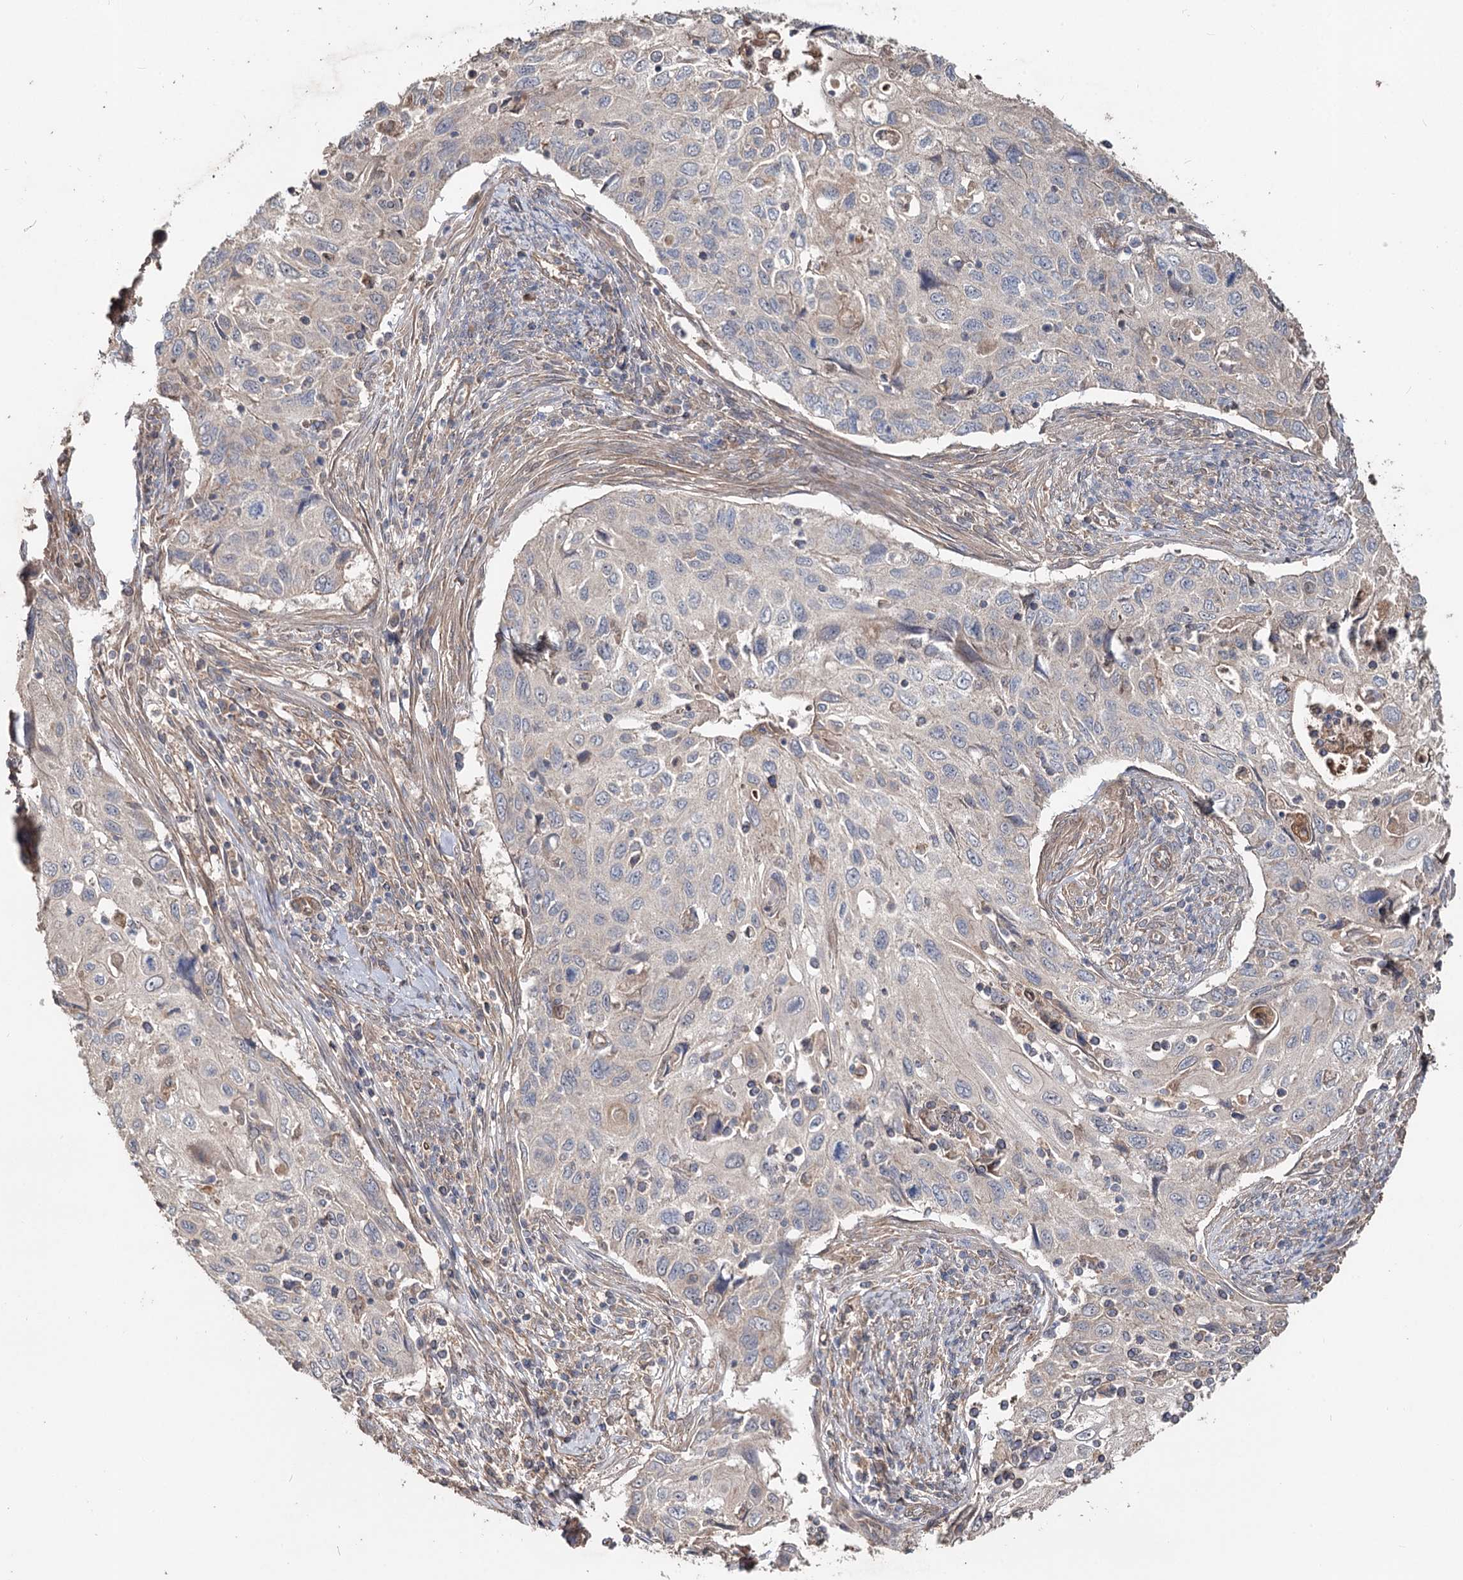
{"staining": {"intensity": "negative", "quantity": "none", "location": "none"}, "tissue": "cervical cancer", "cell_type": "Tumor cells", "image_type": "cancer", "snomed": [{"axis": "morphology", "description": "Squamous cell carcinoma, NOS"}, {"axis": "topography", "description": "Cervix"}], "caption": "High magnification brightfield microscopy of cervical cancer (squamous cell carcinoma) stained with DAB (brown) and counterstained with hematoxylin (blue): tumor cells show no significant expression.", "gene": "SPART", "patient": {"sex": "female", "age": 70}}